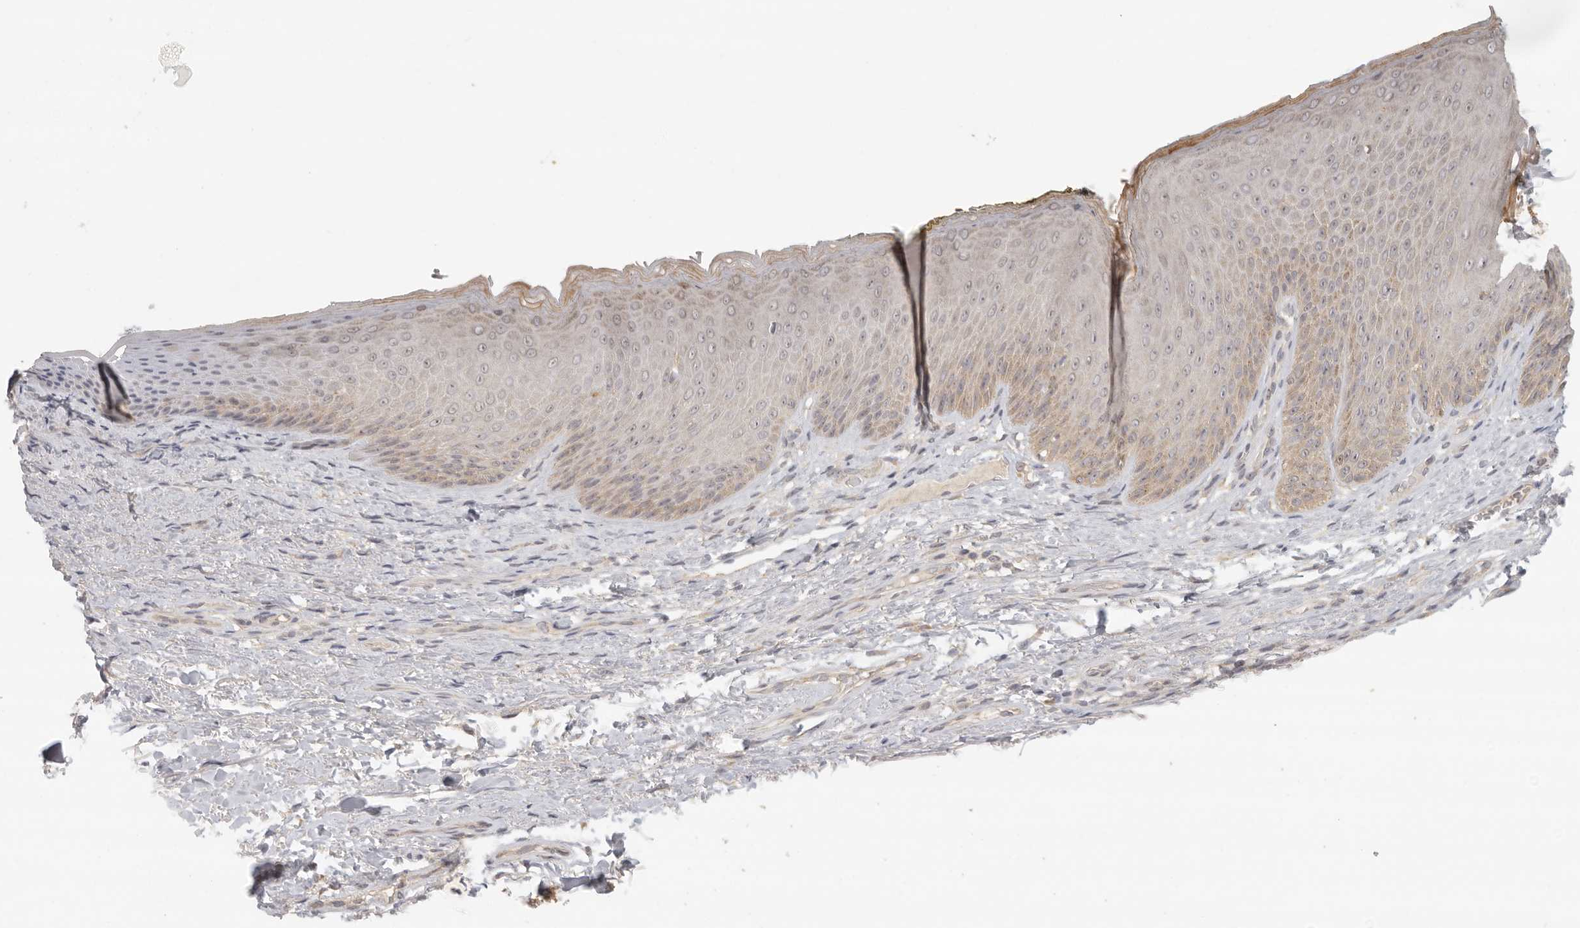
{"staining": {"intensity": "weak", "quantity": "25%-75%", "location": "cytoplasmic/membranous"}, "tissue": "skin", "cell_type": "Epidermal cells", "image_type": "normal", "snomed": [{"axis": "morphology", "description": "Normal tissue, NOS"}, {"axis": "topography", "description": "Anal"}], "caption": "Immunohistochemistry (IHC) micrograph of benign human skin stained for a protein (brown), which reveals low levels of weak cytoplasmic/membranous staining in about 25%-75% of epidermal cells.", "gene": "AHDC1", "patient": {"sex": "male", "age": 74}}